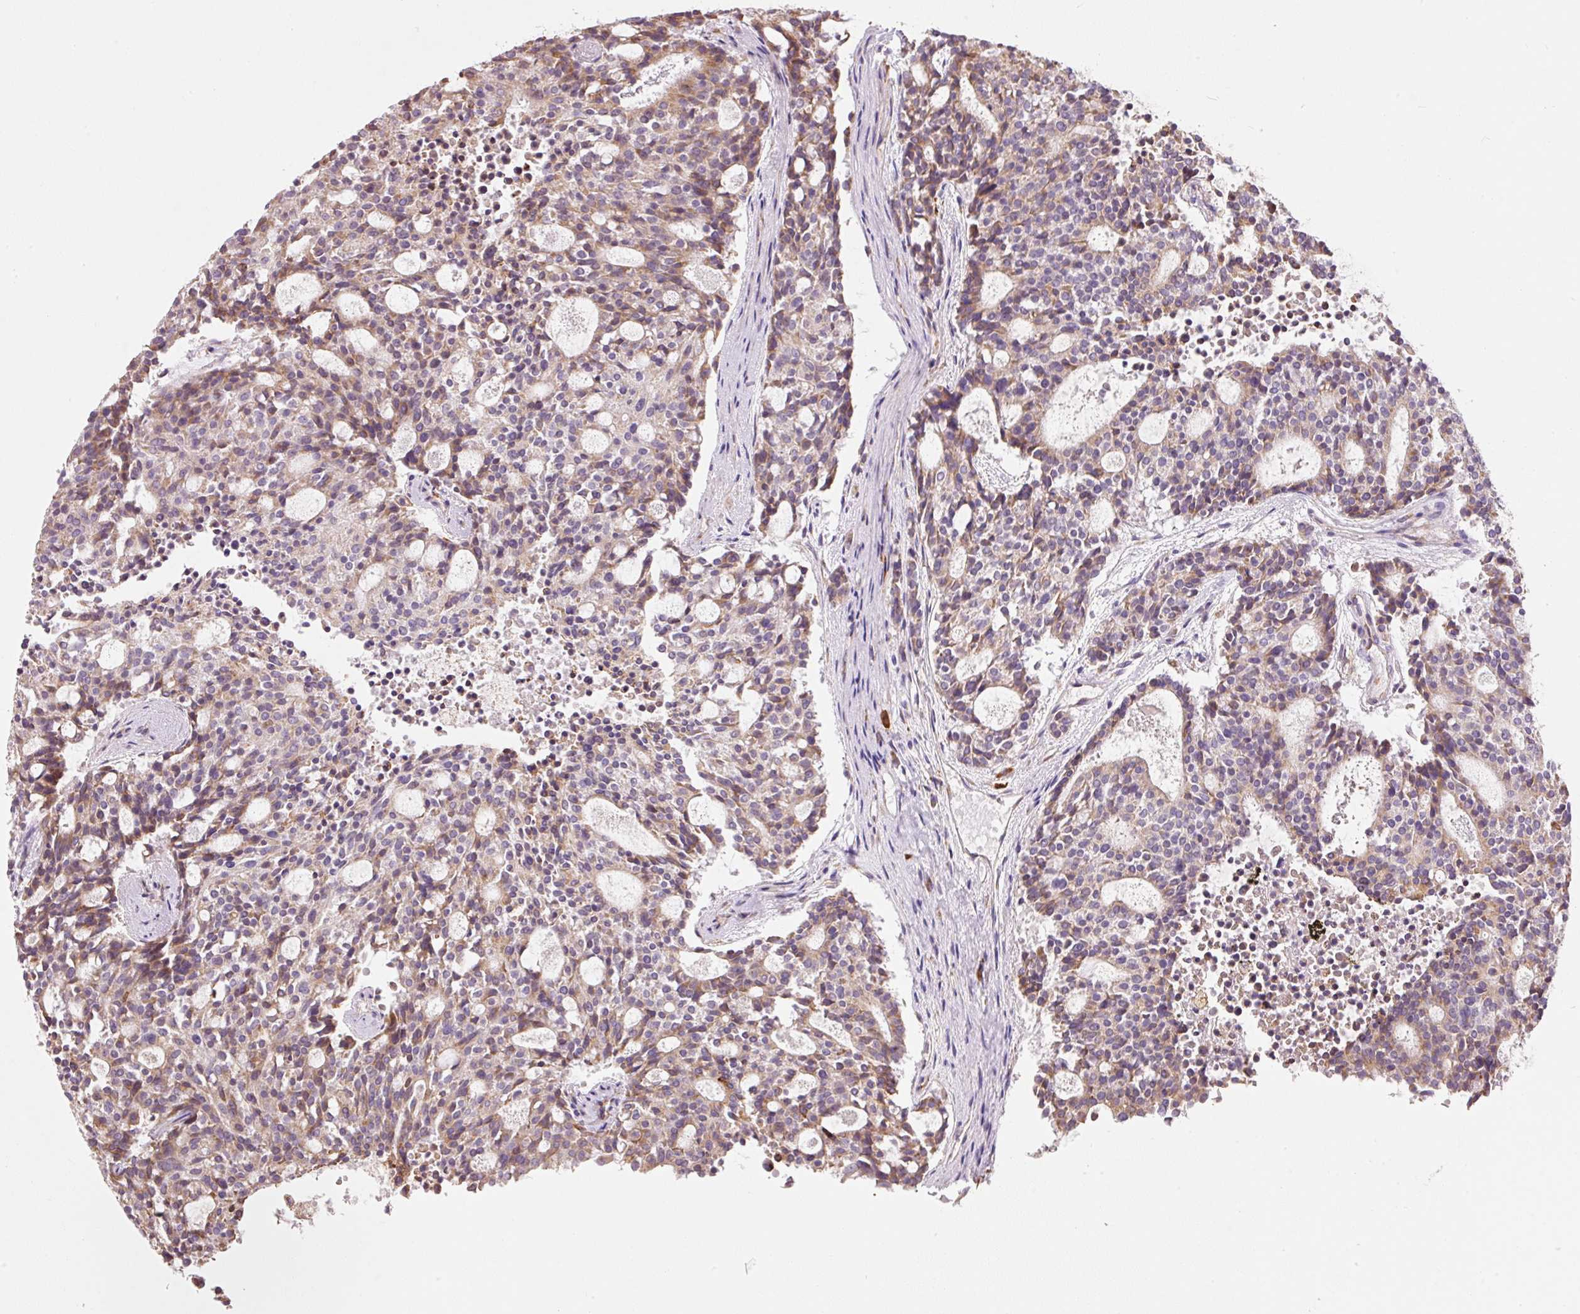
{"staining": {"intensity": "weak", "quantity": "25%-75%", "location": "cytoplasmic/membranous"}, "tissue": "carcinoid", "cell_type": "Tumor cells", "image_type": "cancer", "snomed": [{"axis": "morphology", "description": "Carcinoid, malignant, NOS"}, {"axis": "topography", "description": "Pancreas"}], "caption": "Malignant carcinoid tissue demonstrates weak cytoplasmic/membranous expression in approximately 25%-75% of tumor cells, visualized by immunohistochemistry.", "gene": "MORN4", "patient": {"sex": "female", "age": 54}}